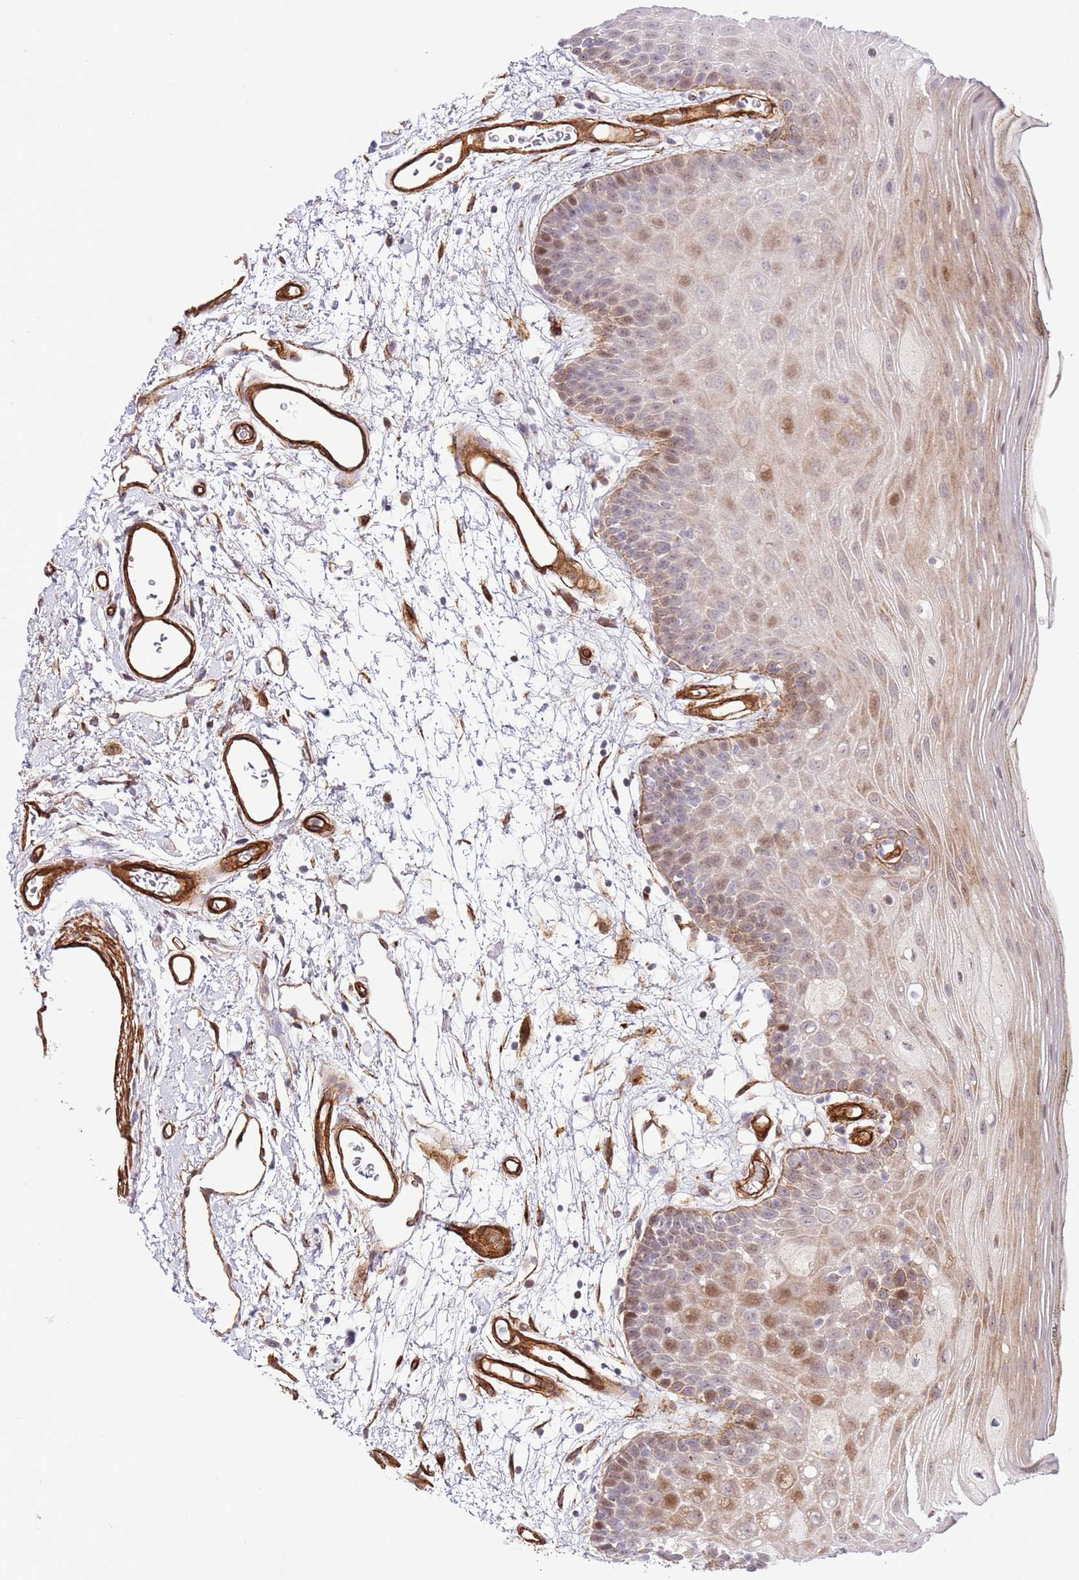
{"staining": {"intensity": "moderate", "quantity": "<25%", "location": "cytoplasmic/membranous,nuclear"}, "tissue": "oral mucosa", "cell_type": "Squamous epithelial cells", "image_type": "normal", "snomed": [{"axis": "morphology", "description": "Normal tissue, NOS"}, {"axis": "topography", "description": "Oral tissue"}, {"axis": "topography", "description": "Tounge, NOS"}], "caption": "IHC photomicrograph of unremarkable oral mucosa: oral mucosa stained using immunohistochemistry shows low levels of moderate protein expression localized specifically in the cytoplasmic/membranous,nuclear of squamous epithelial cells, appearing as a cytoplasmic/membranous,nuclear brown color.", "gene": "NEK3", "patient": {"sex": "female", "age": 81}}